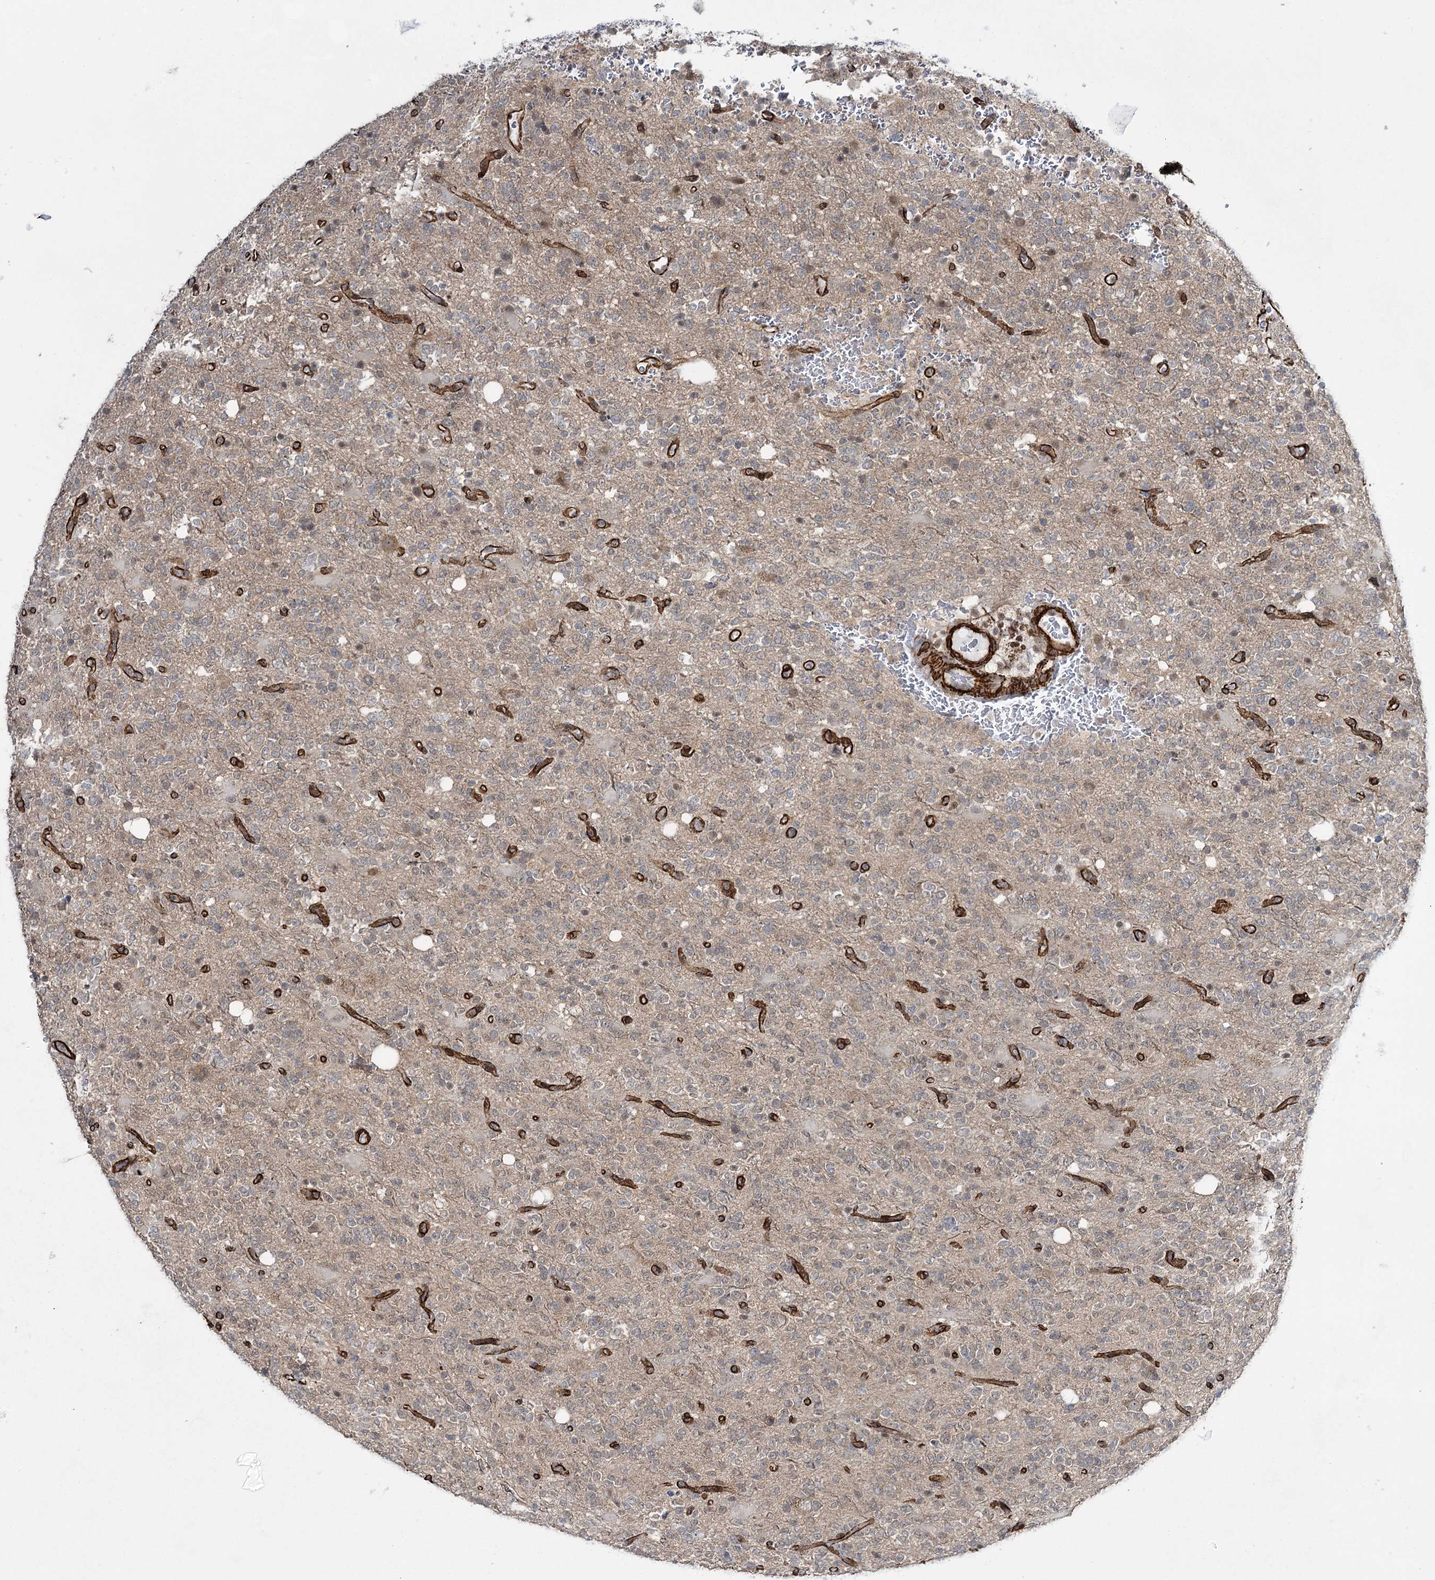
{"staining": {"intensity": "negative", "quantity": "none", "location": "none"}, "tissue": "glioma", "cell_type": "Tumor cells", "image_type": "cancer", "snomed": [{"axis": "morphology", "description": "Glioma, malignant, High grade"}, {"axis": "topography", "description": "Brain"}], "caption": "The IHC histopathology image has no significant positivity in tumor cells of glioma tissue.", "gene": "CWF19L1", "patient": {"sex": "female", "age": 62}}